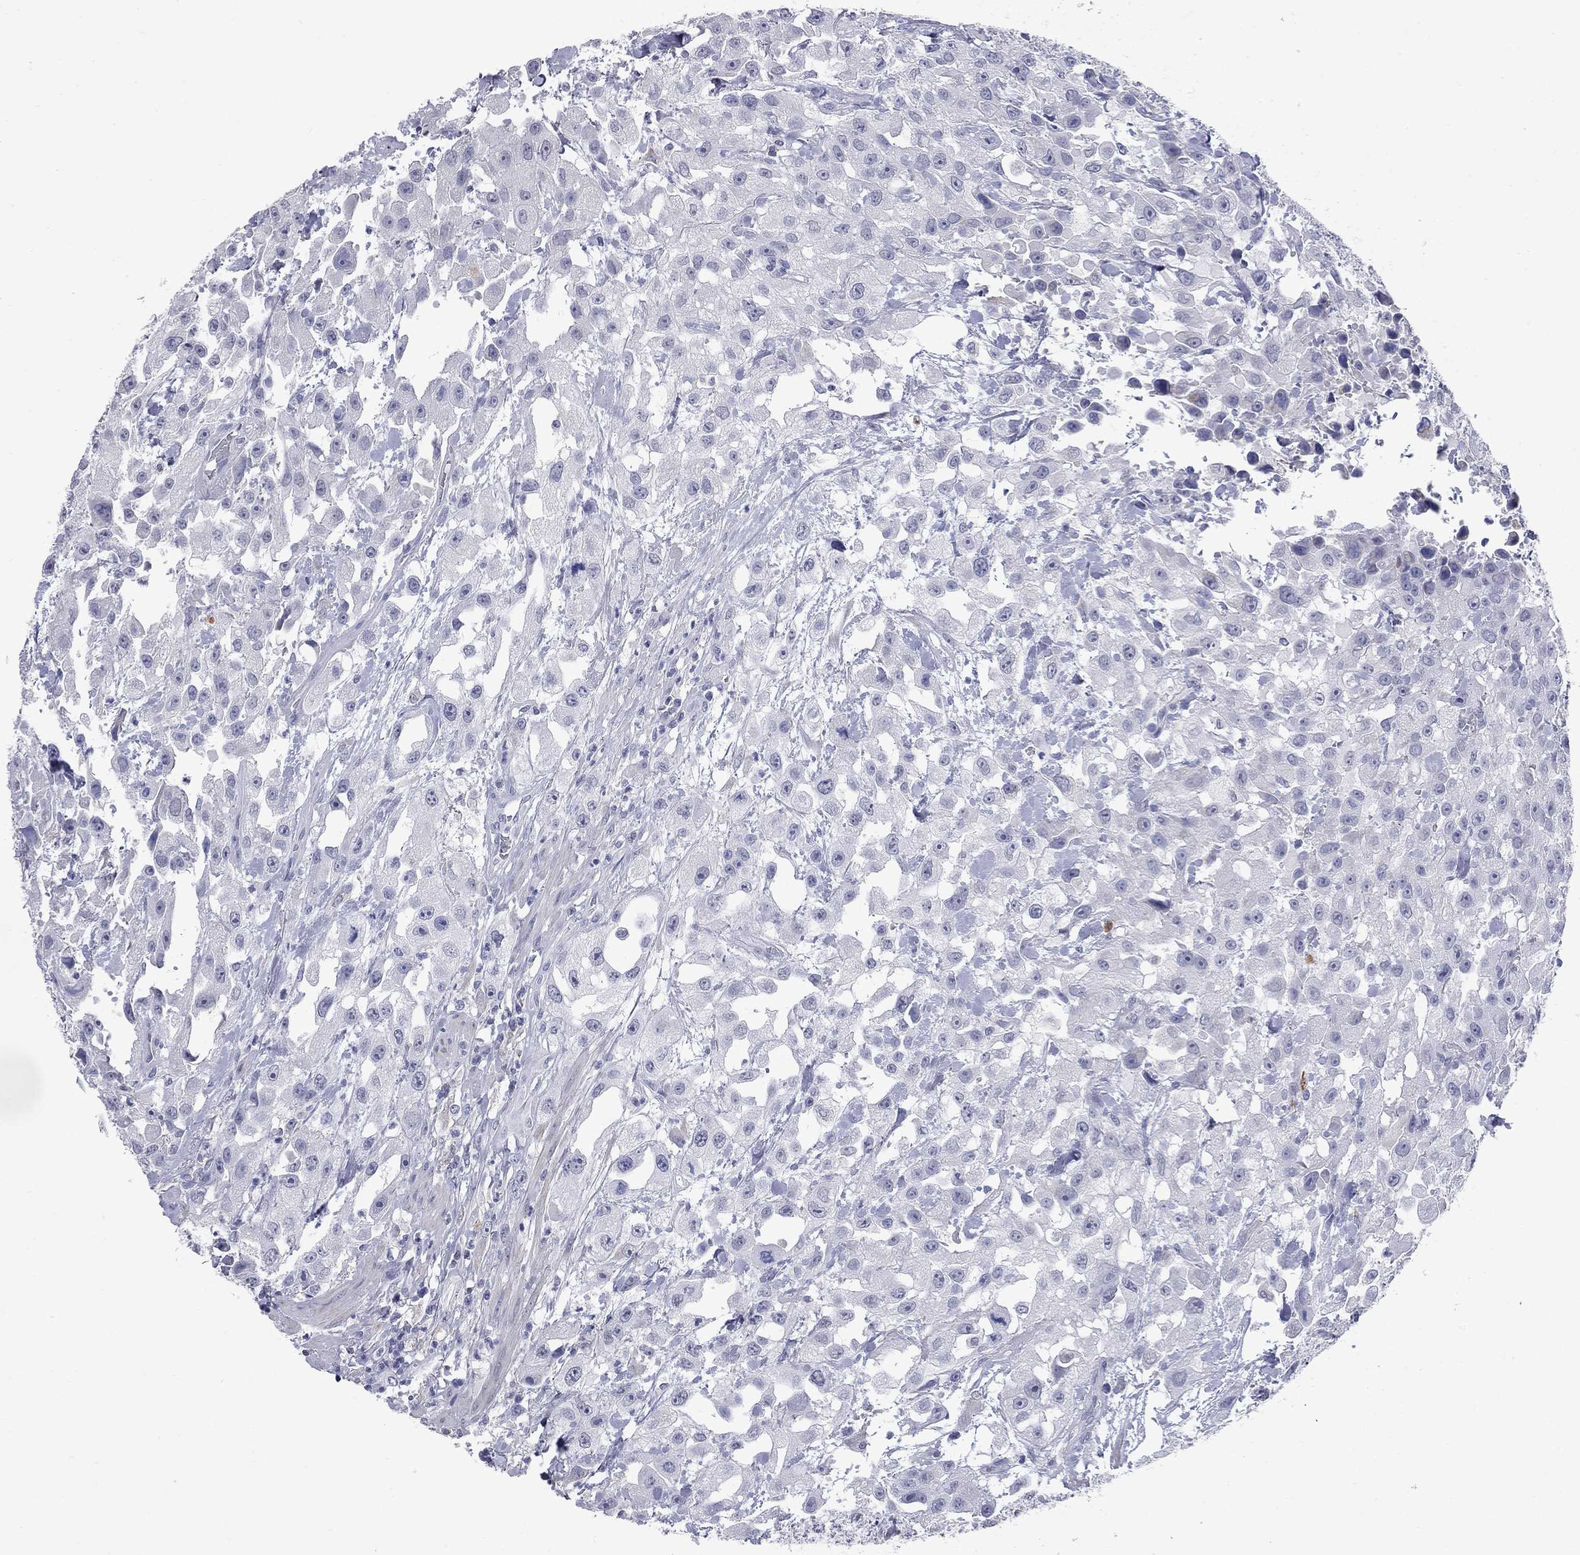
{"staining": {"intensity": "negative", "quantity": "none", "location": "none"}, "tissue": "urothelial cancer", "cell_type": "Tumor cells", "image_type": "cancer", "snomed": [{"axis": "morphology", "description": "Urothelial carcinoma, High grade"}, {"axis": "topography", "description": "Urinary bladder"}], "caption": "IHC micrograph of high-grade urothelial carcinoma stained for a protein (brown), which reveals no expression in tumor cells.", "gene": "FAM221B", "patient": {"sex": "male", "age": 79}}